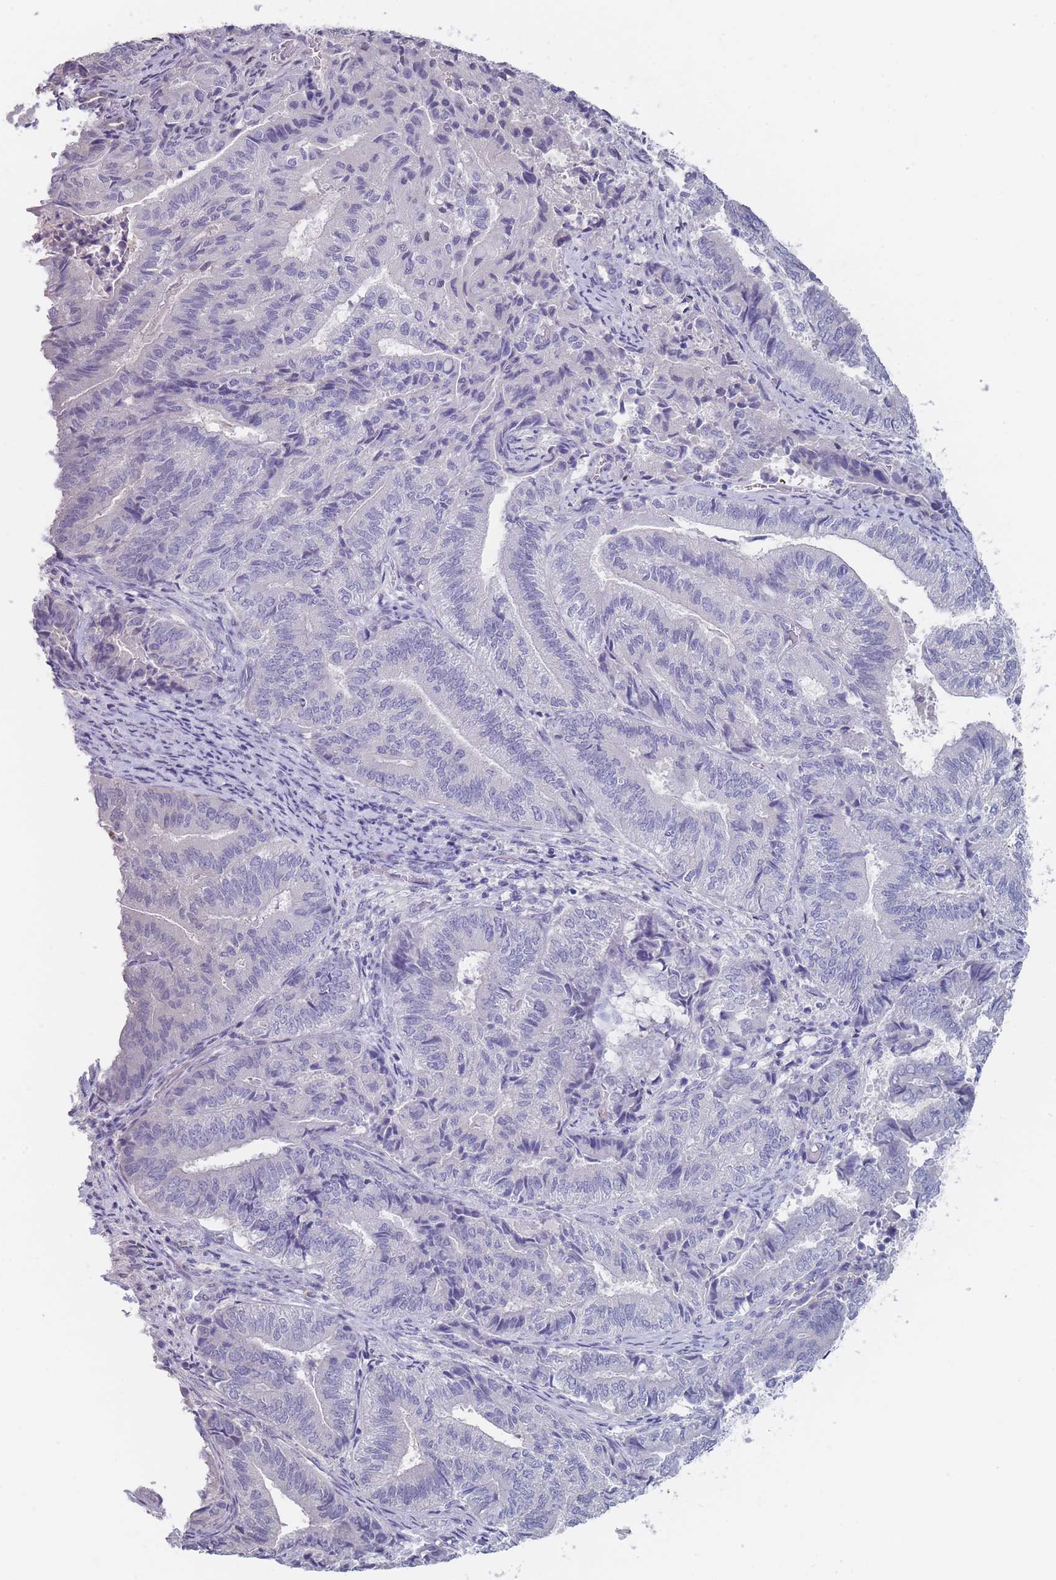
{"staining": {"intensity": "negative", "quantity": "none", "location": "none"}, "tissue": "endometrial cancer", "cell_type": "Tumor cells", "image_type": "cancer", "snomed": [{"axis": "morphology", "description": "Adenocarcinoma, NOS"}, {"axis": "topography", "description": "Endometrium"}], "caption": "High magnification brightfield microscopy of endometrial cancer (adenocarcinoma) stained with DAB (3,3'-diaminobenzidine) (brown) and counterstained with hematoxylin (blue): tumor cells show no significant staining.", "gene": "CYP51A1", "patient": {"sex": "female", "age": 80}}